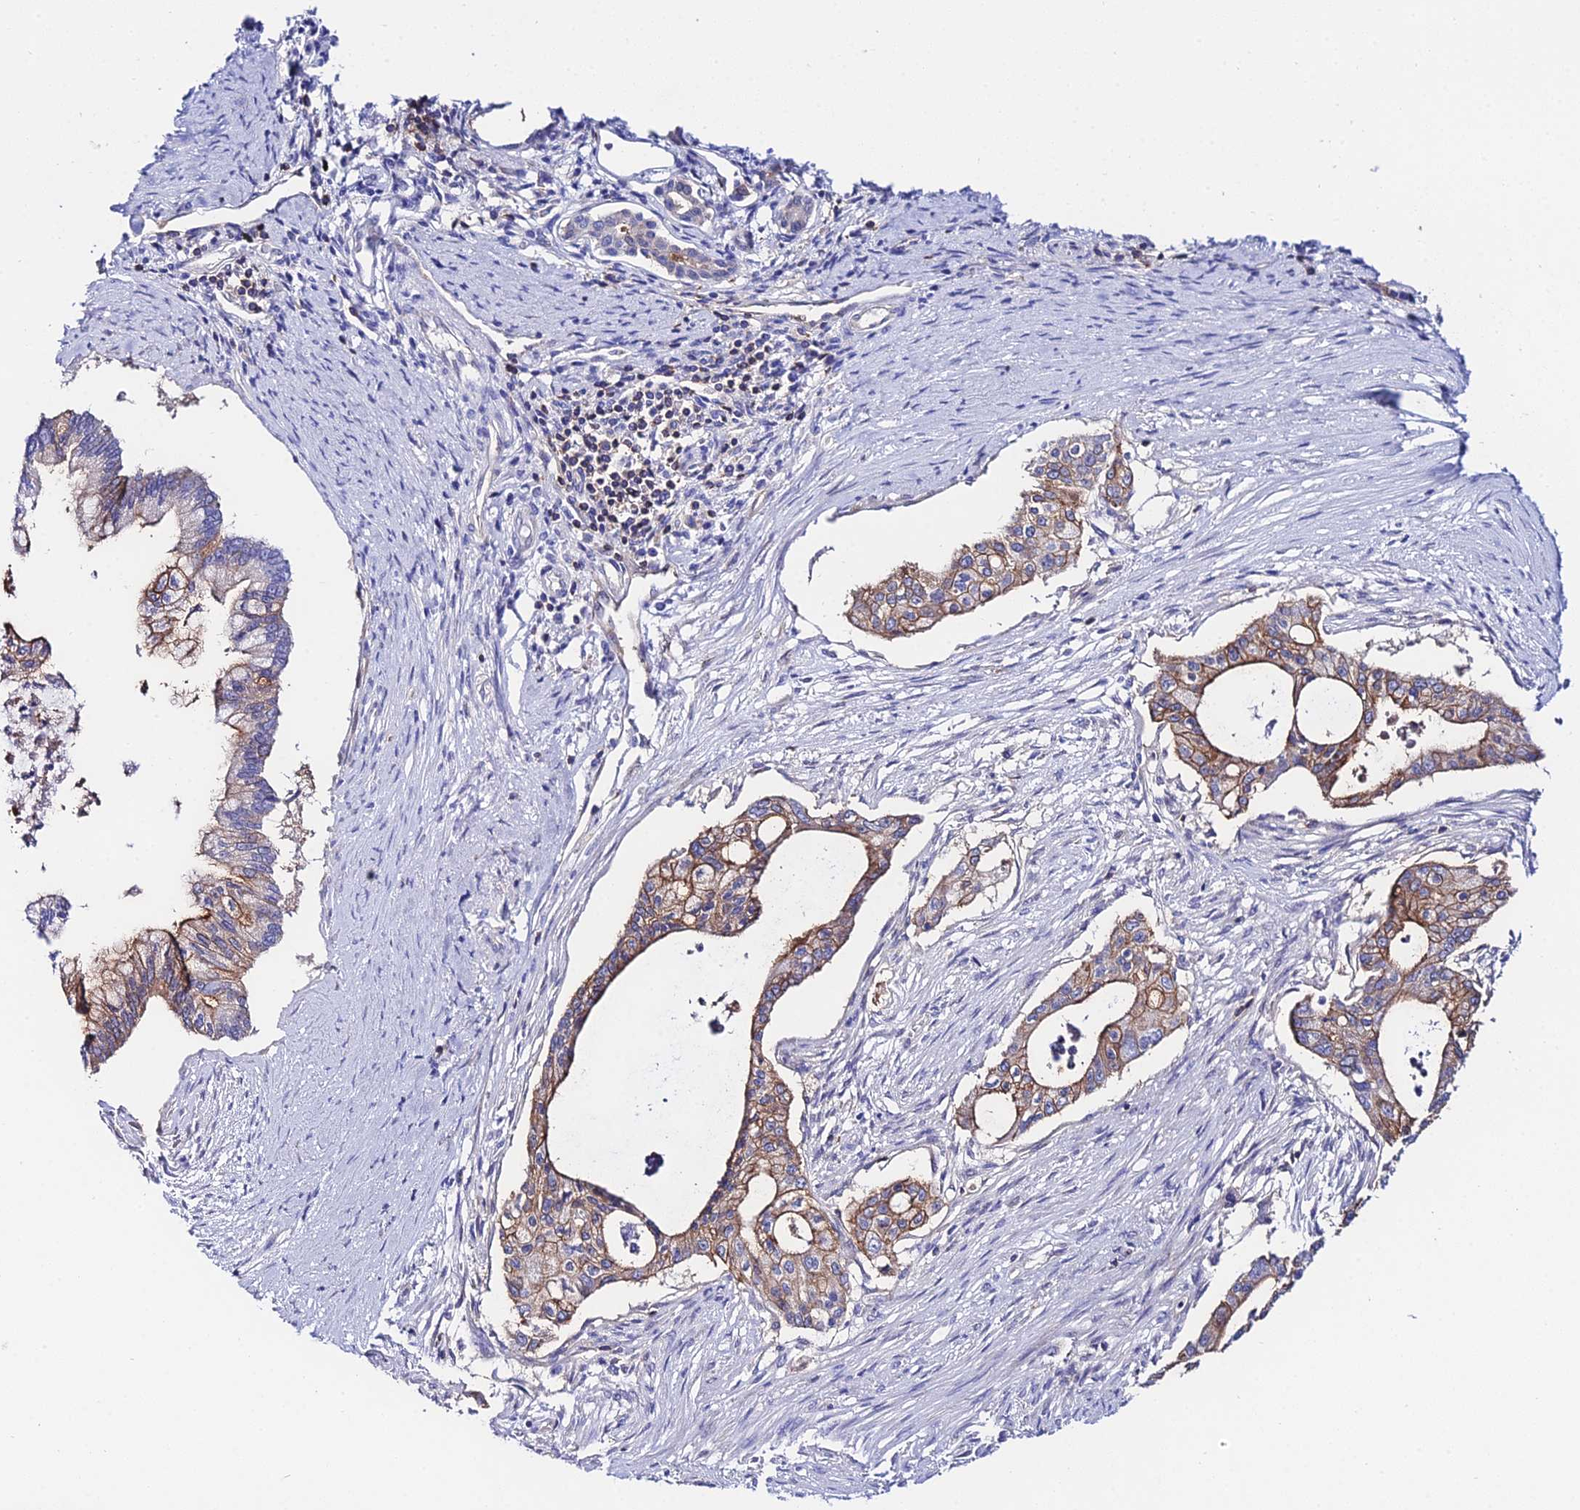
{"staining": {"intensity": "moderate", "quantity": ">75%", "location": "cytoplasmic/membranous"}, "tissue": "pancreatic cancer", "cell_type": "Tumor cells", "image_type": "cancer", "snomed": [{"axis": "morphology", "description": "Adenocarcinoma, NOS"}, {"axis": "topography", "description": "Pancreas"}], "caption": "An image of pancreatic cancer (adenocarcinoma) stained for a protein shows moderate cytoplasmic/membranous brown staining in tumor cells.", "gene": "S100A16", "patient": {"sex": "male", "age": 46}}